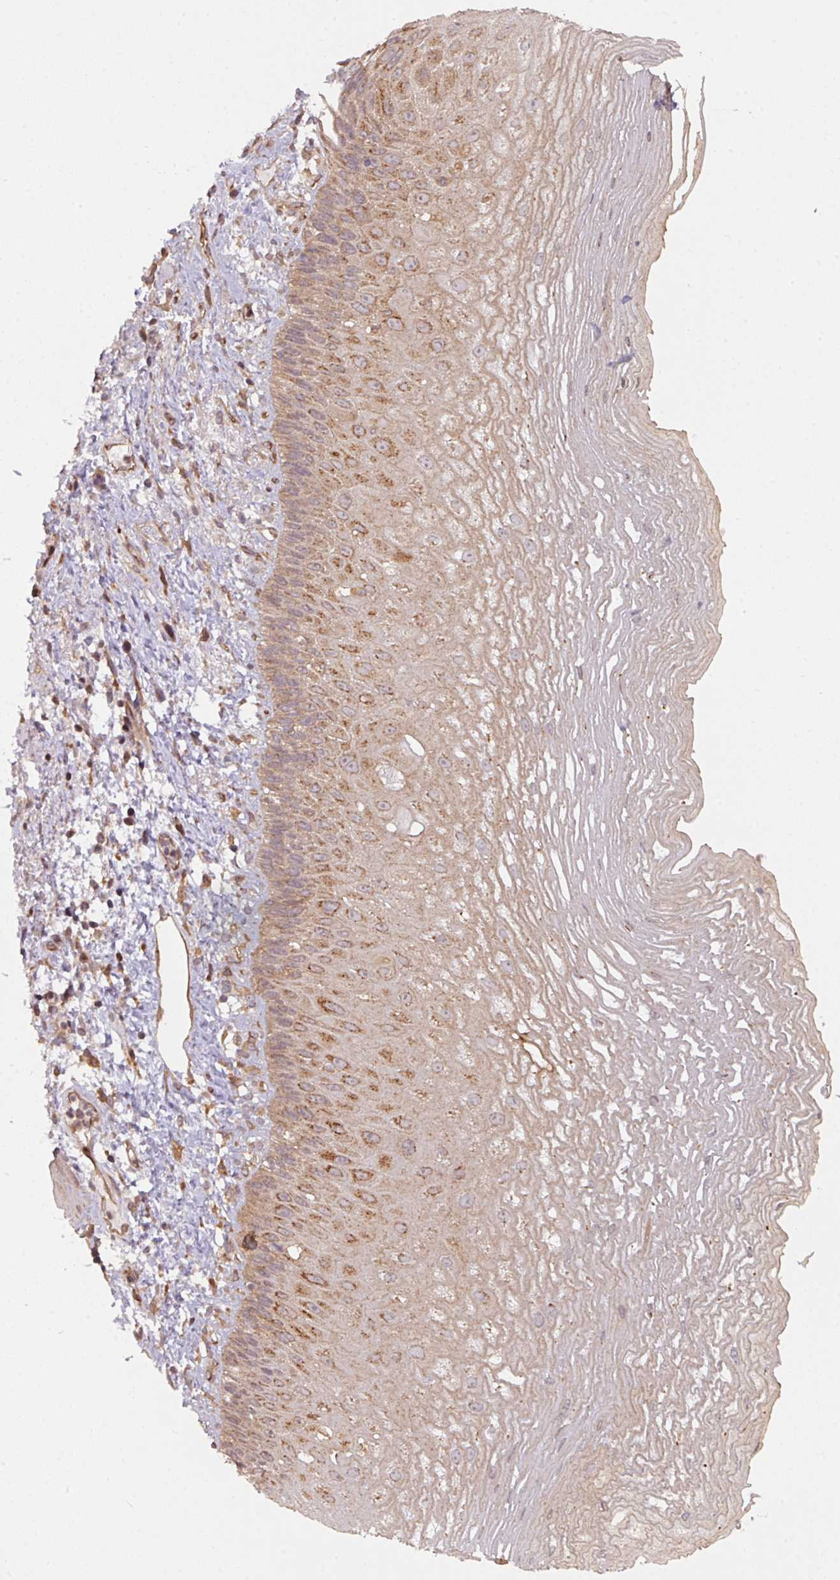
{"staining": {"intensity": "moderate", "quantity": ">75%", "location": "cytoplasmic/membranous"}, "tissue": "esophagus", "cell_type": "Squamous epithelial cells", "image_type": "normal", "snomed": [{"axis": "morphology", "description": "Normal tissue, NOS"}, {"axis": "topography", "description": "Esophagus"}], "caption": "The image displays immunohistochemical staining of unremarkable esophagus. There is moderate cytoplasmic/membranous expression is appreciated in about >75% of squamous epithelial cells. (Brightfield microscopy of DAB IHC at high magnification).", "gene": "CYFIP2", "patient": {"sex": "male", "age": 60}}